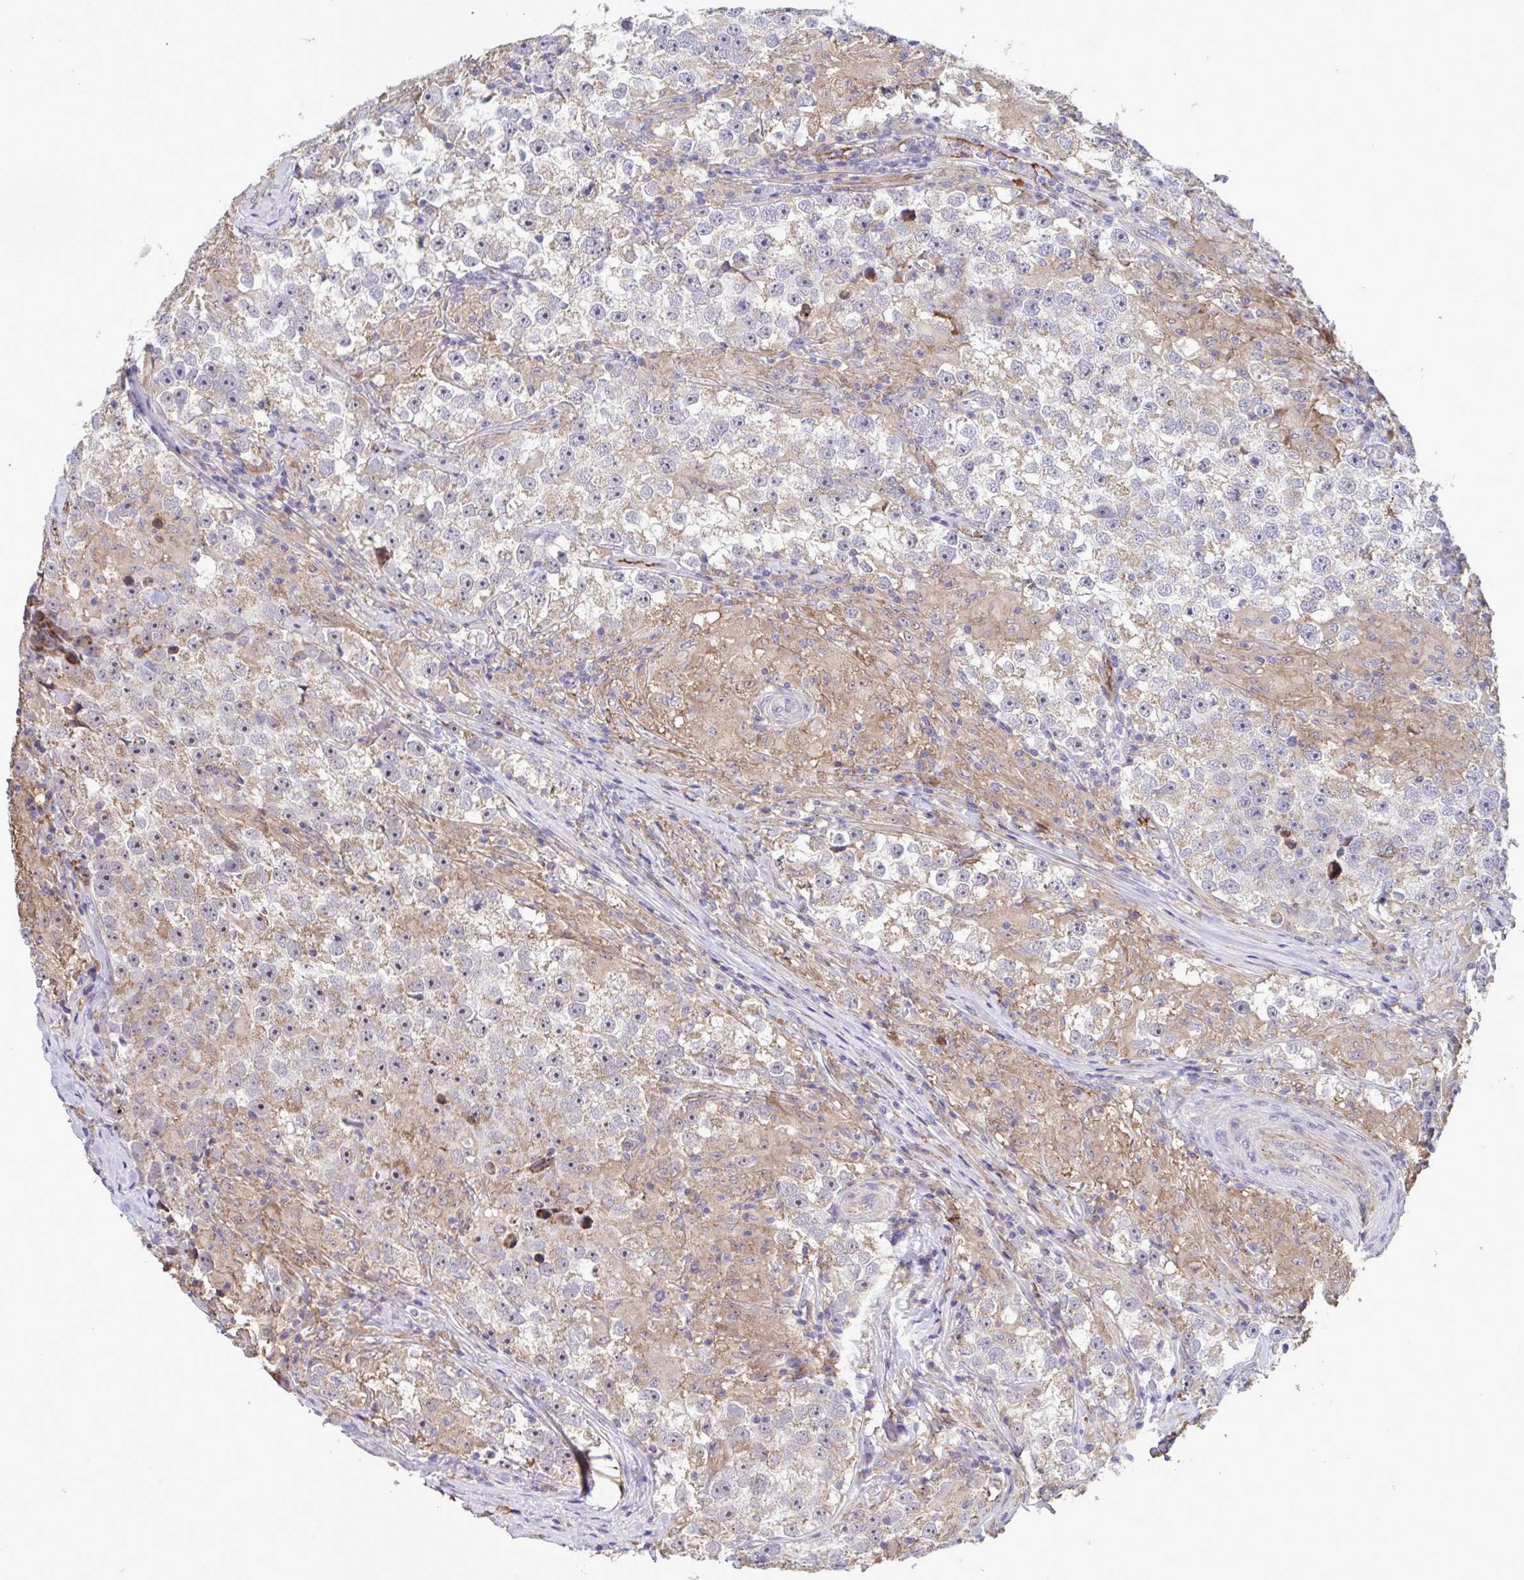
{"staining": {"intensity": "weak", "quantity": "25%-75%", "location": "cytoplasmic/membranous,nuclear"}, "tissue": "testis cancer", "cell_type": "Tumor cells", "image_type": "cancer", "snomed": [{"axis": "morphology", "description": "Seminoma, NOS"}, {"axis": "topography", "description": "Testis"}], "caption": "Immunohistochemical staining of human testis cancer (seminoma) demonstrates low levels of weak cytoplasmic/membranous and nuclear protein positivity in approximately 25%-75% of tumor cells.", "gene": "CD101", "patient": {"sex": "male", "age": 46}}